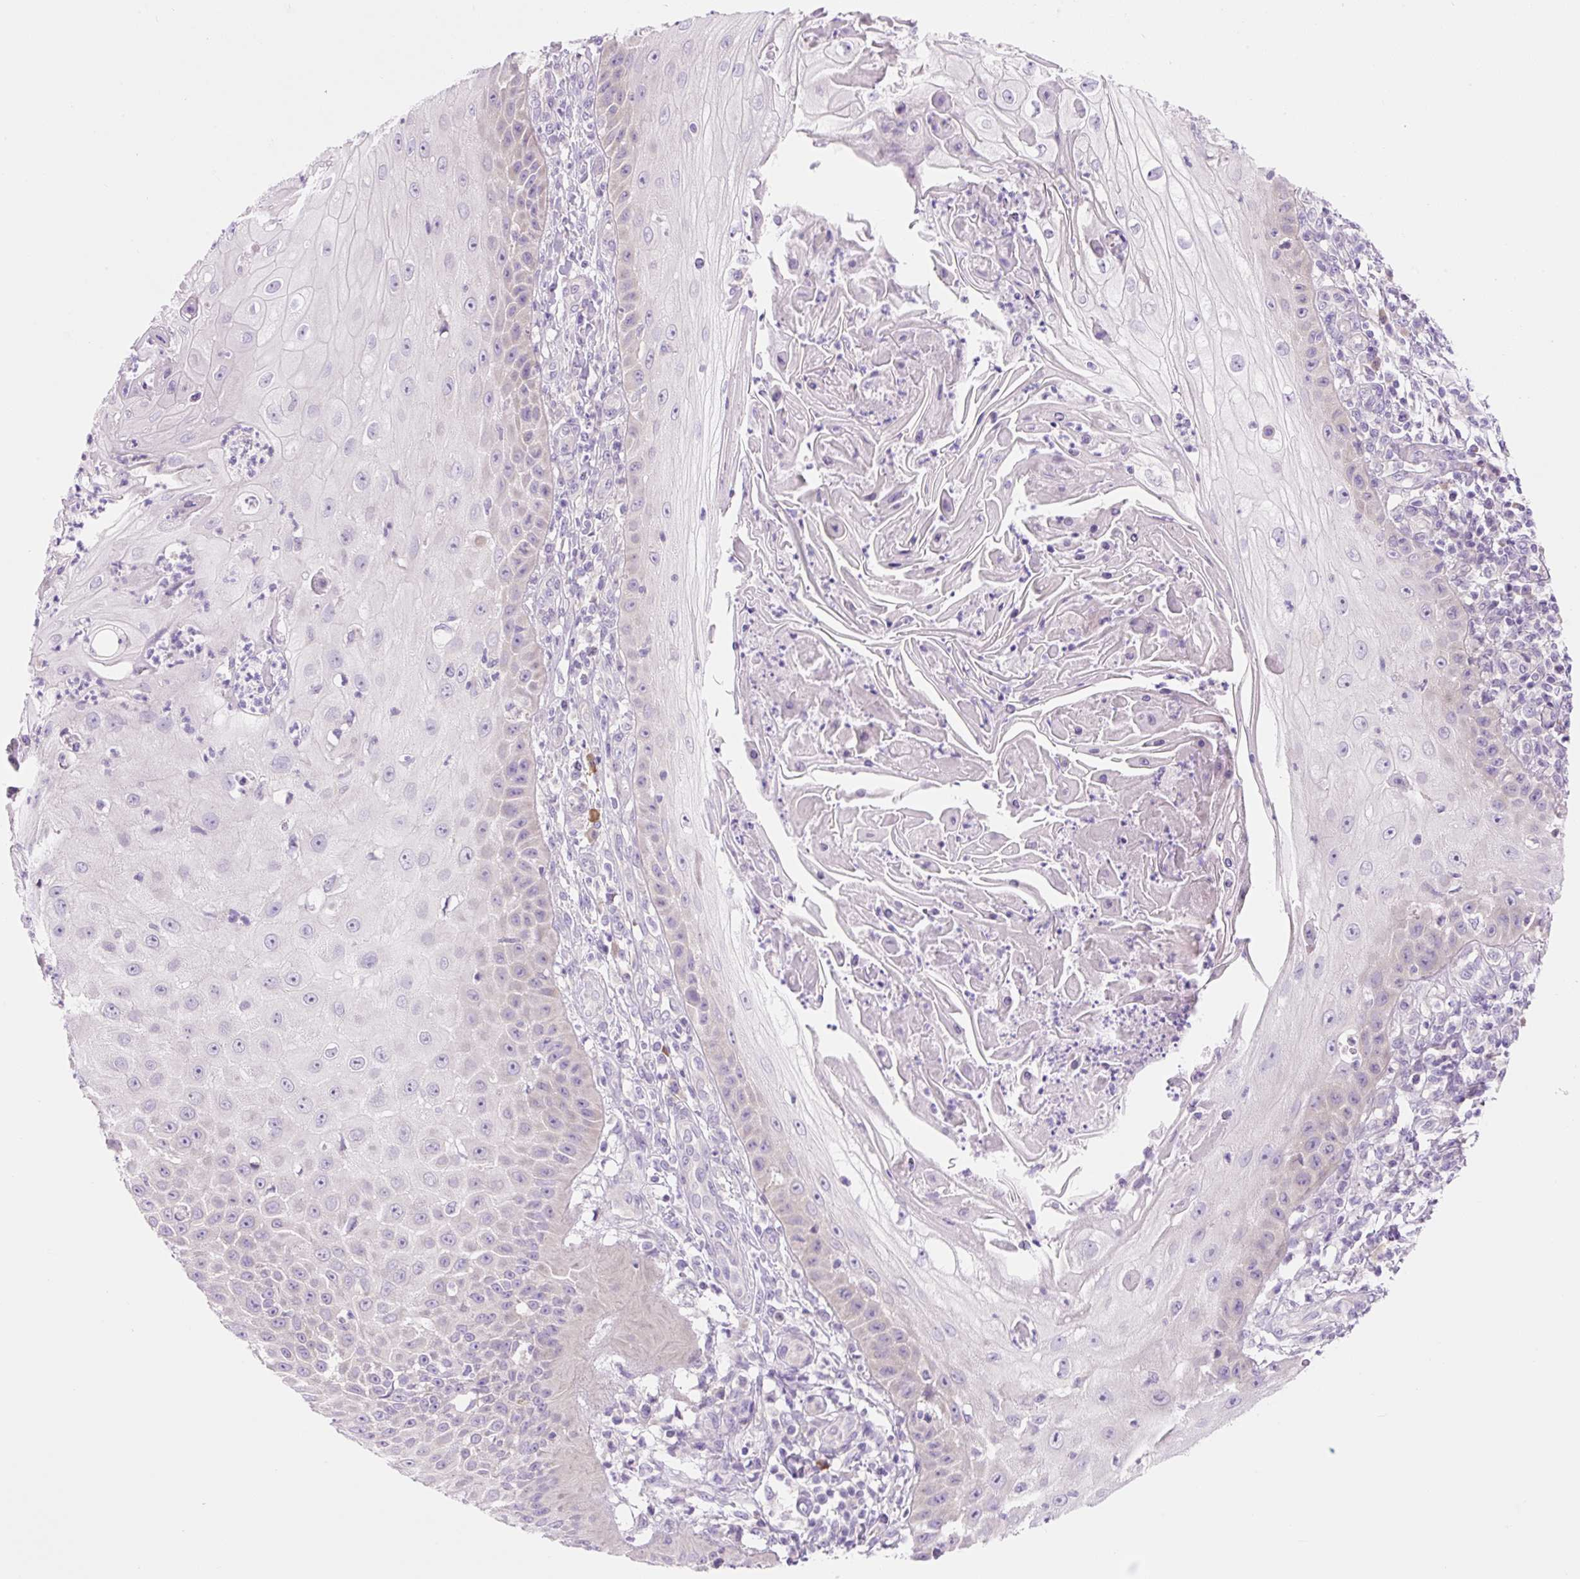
{"staining": {"intensity": "weak", "quantity": "<25%", "location": "cytoplasmic/membranous"}, "tissue": "skin cancer", "cell_type": "Tumor cells", "image_type": "cancer", "snomed": [{"axis": "morphology", "description": "Squamous cell carcinoma, NOS"}, {"axis": "topography", "description": "Skin"}], "caption": "This is an immunohistochemistry photomicrograph of skin cancer. There is no staining in tumor cells.", "gene": "CELF6", "patient": {"sex": "male", "age": 70}}